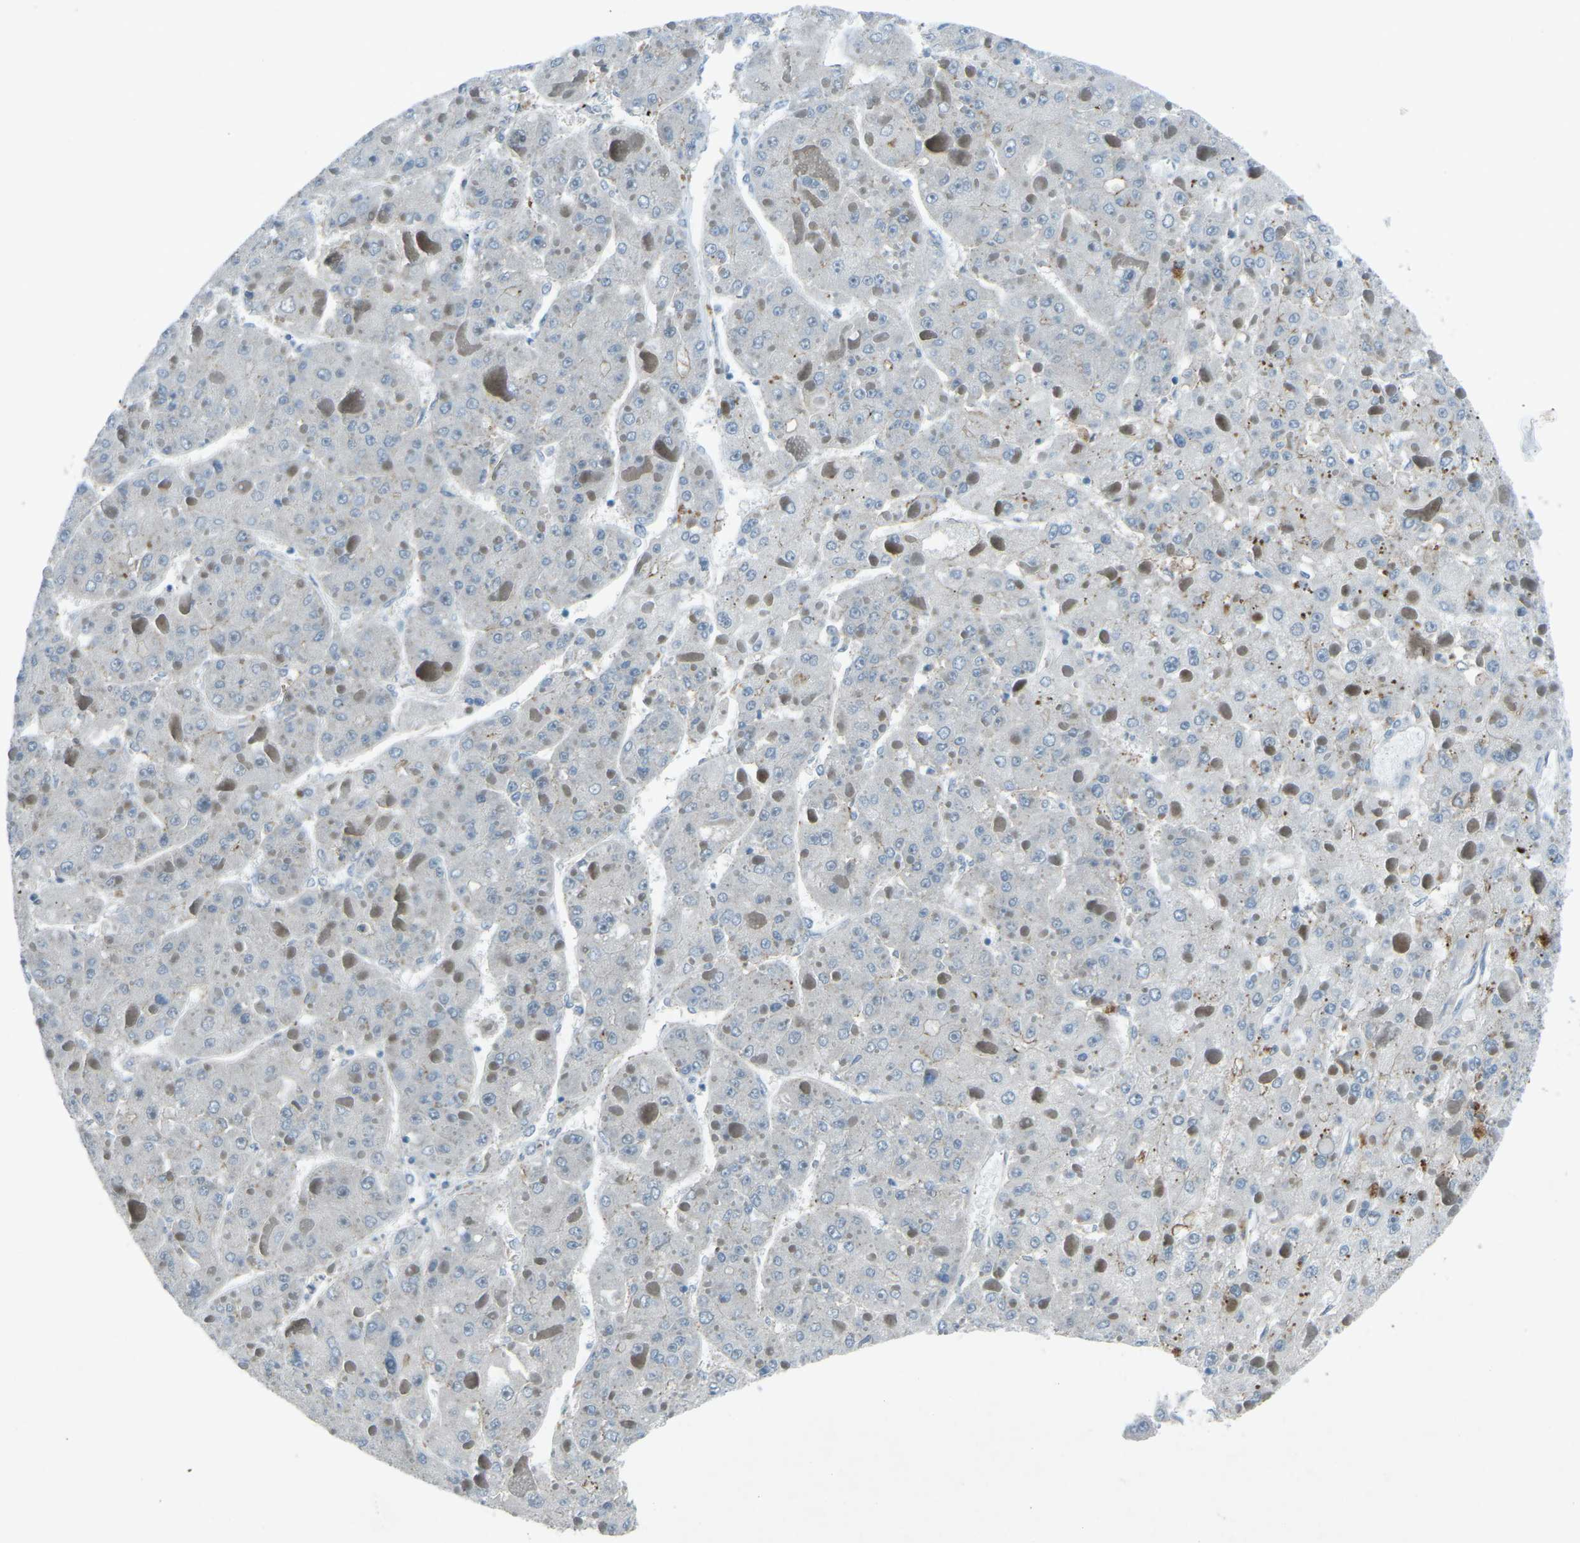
{"staining": {"intensity": "negative", "quantity": "none", "location": "none"}, "tissue": "liver cancer", "cell_type": "Tumor cells", "image_type": "cancer", "snomed": [{"axis": "morphology", "description": "Carcinoma, Hepatocellular, NOS"}, {"axis": "topography", "description": "Liver"}], "caption": "An immunohistochemistry image of liver cancer (hepatocellular carcinoma) is shown. There is no staining in tumor cells of liver cancer (hepatocellular carcinoma). (Brightfield microscopy of DAB immunohistochemistry at high magnification).", "gene": "PRKCA", "patient": {"sex": "female", "age": 73}}